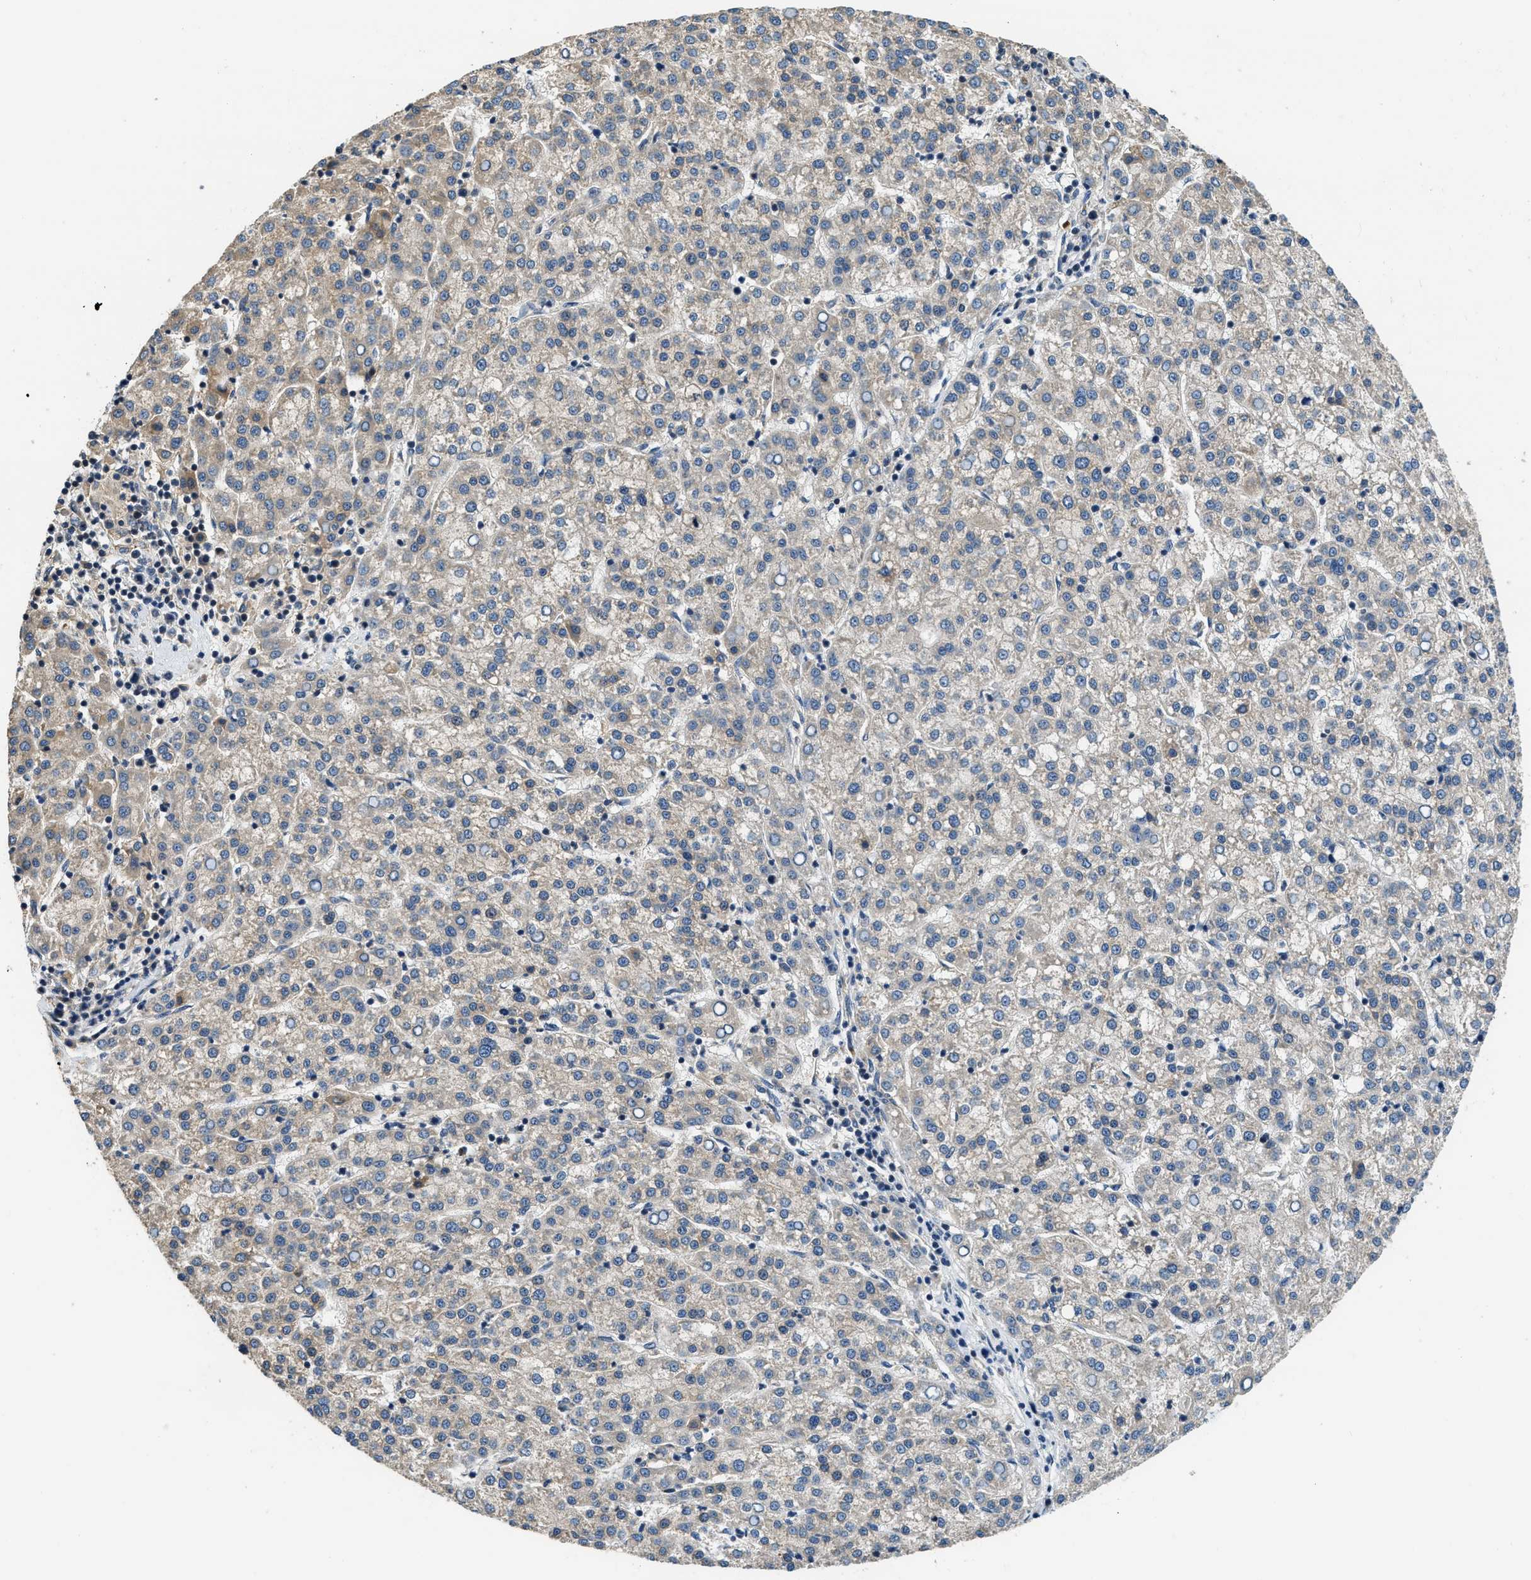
{"staining": {"intensity": "weak", "quantity": "<25%", "location": "cytoplasmic/membranous"}, "tissue": "liver cancer", "cell_type": "Tumor cells", "image_type": "cancer", "snomed": [{"axis": "morphology", "description": "Carcinoma, Hepatocellular, NOS"}, {"axis": "topography", "description": "Liver"}], "caption": "Immunohistochemical staining of human liver cancer reveals no significant positivity in tumor cells.", "gene": "IL3RA", "patient": {"sex": "female", "age": 58}}